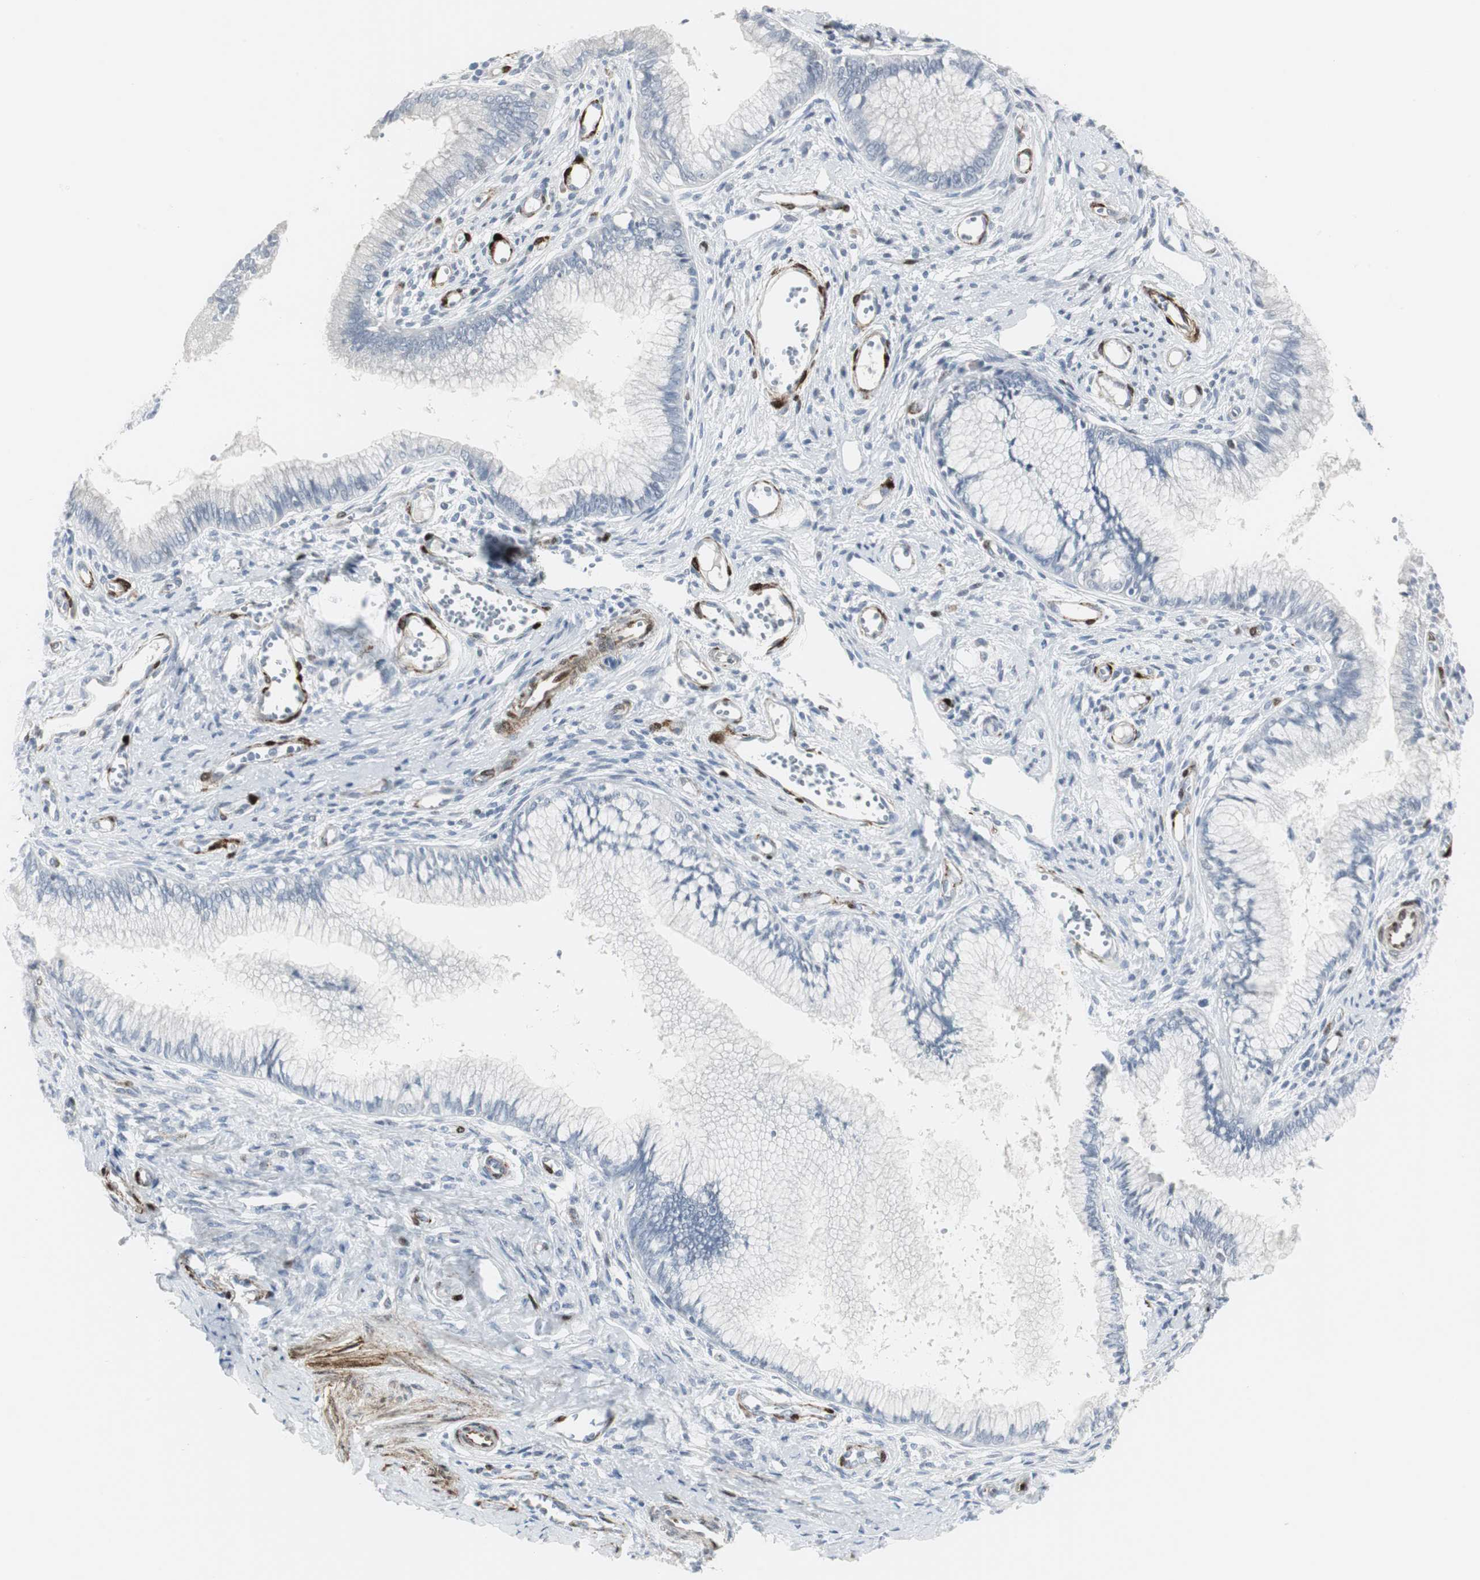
{"staining": {"intensity": "negative", "quantity": "none", "location": "none"}, "tissue": "cervical cancer", "cell_type": "Tumor cells", "image_type": "cancer", "snomed": [{"axis": "morphology", "description": "Adenocarcinoma, NOS"}, {"axis": "topography", "description": "Cervix"}], "caption": "Immunohistochemical staining of human cervical cancer (adenocarcinoma) displays no significant positivity in tumor cells. (DAB immunohistochemistry (IHC) with hematoxylin counter stain).", "gene": "PPP1R14A", "patient": {"sex": "female", "age": 36}}